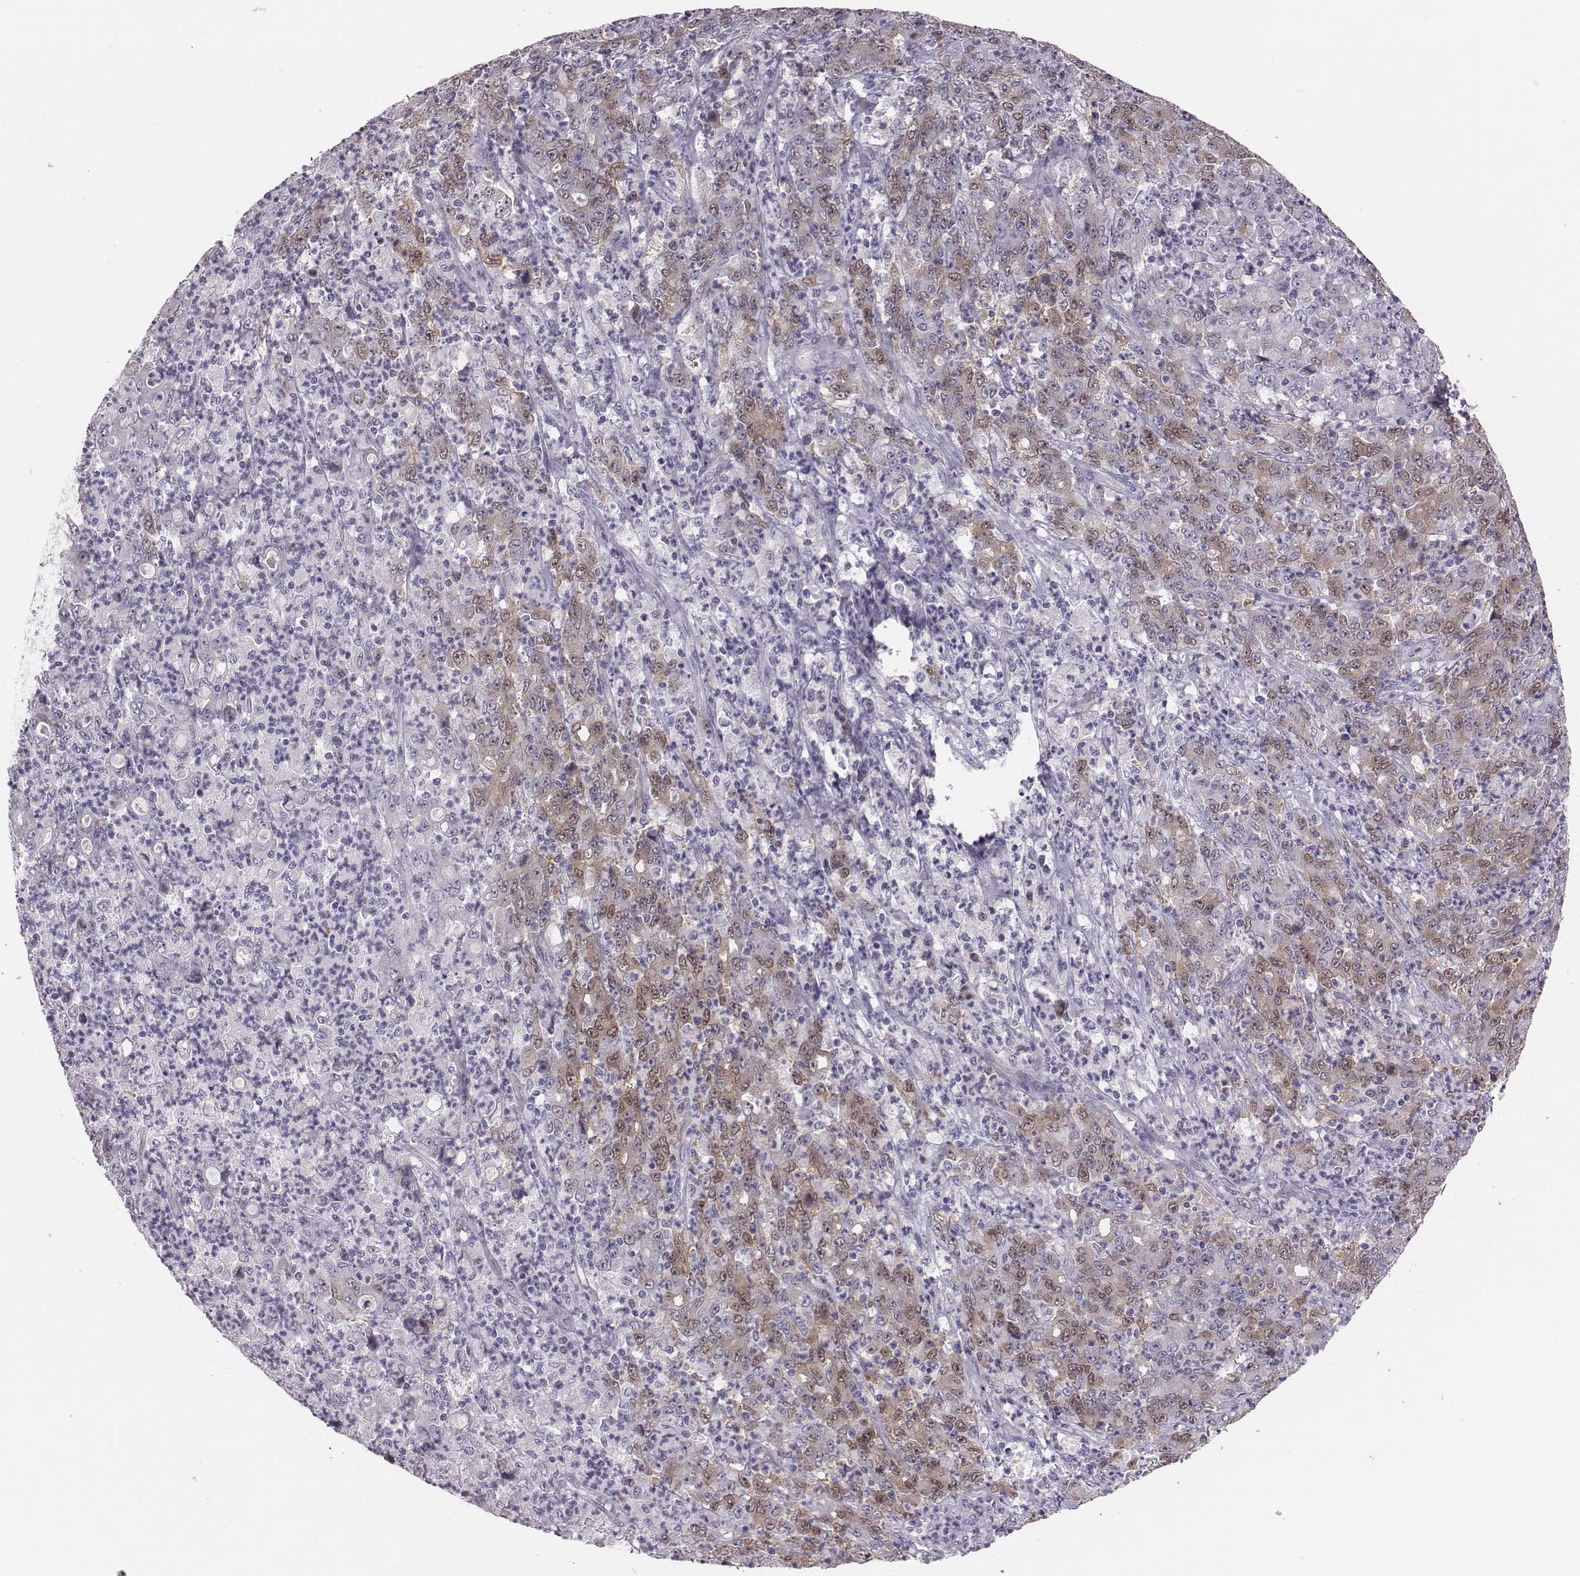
{"staining": {"intensity": "moderate", "quantity": "<25%", "location": "cytoplasmic/membranous,nuclear"}, "tissue": "stomach cancer", "cell_type": "Tumor cells", "image_type": "cancer", "snomed": [{"axis": "morphology", "description": "Adenocarcinoma, NOS"}, {"axis": "topography", "description": "Stomach, lower"}], "caption": "Stomach cancer (adenocarcinoma) was stained to show a protein in brown. There is low levels of moderate cytoplasmic/membranous and nuclear positivity in approximately <25% of tumor cells. (DAB (3,3'-diaminobenzidine) IHC, brown staining for protein, blue staining for nuclei).", "gene": "PBK", "patient": {"sex": "female", "age": 71}}